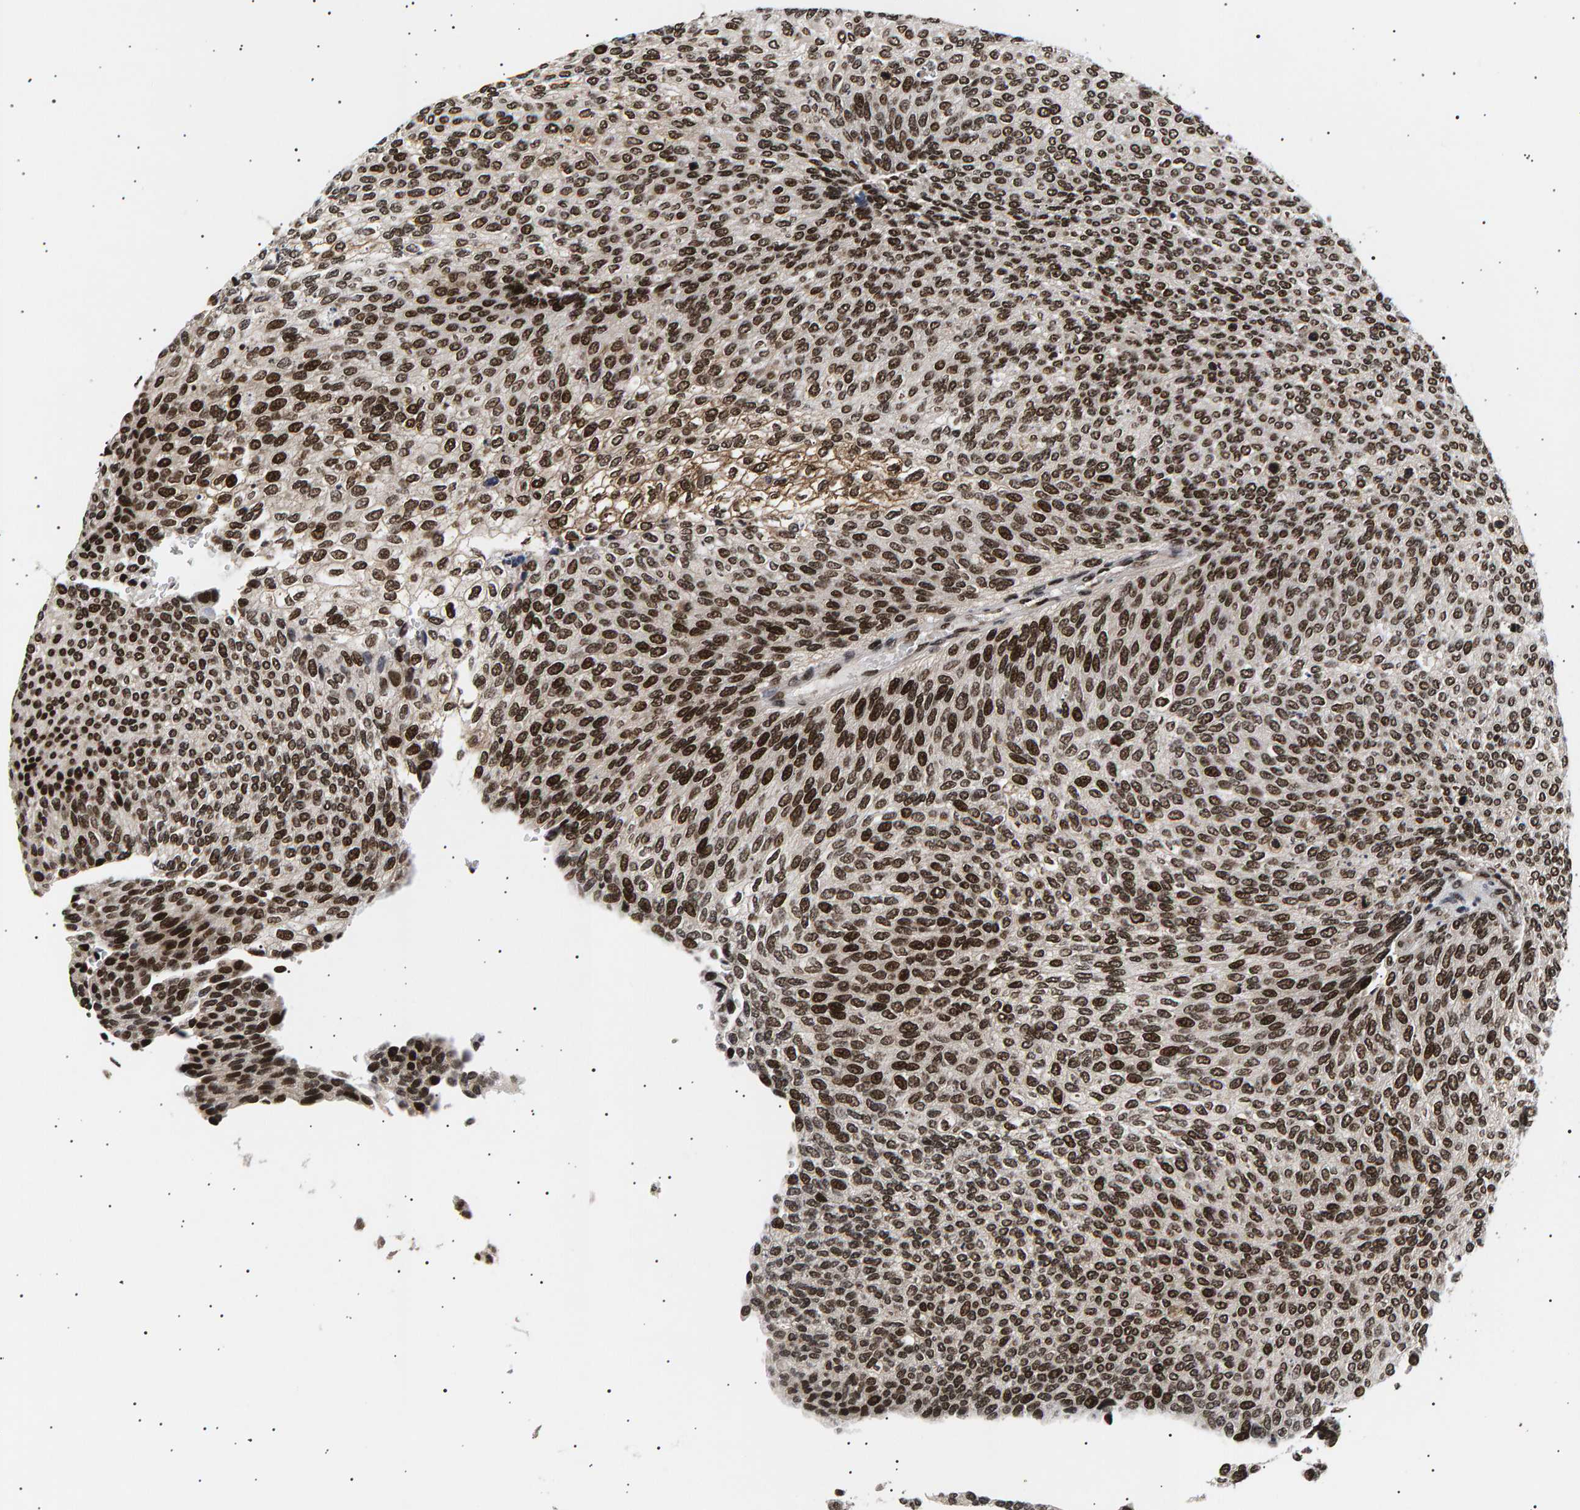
{"staining": {"intensity": "strong", "quantity": ">75%", "location": "nuclear"}, "tissue": "urothelial cancer", "cell_type": "Tumor cells", "image_type": "cancer", "snomed": [{"axis": "morphology", "description": "Urothelial carcinoma, Low grade"}, {"axis": "topography", "description": "Urinary bladder"}], "caption": "Protein staining demonstrates strong nuclear positivity in approximately >75% of tumor cells in urothelial cancer.", "gene": "ANKRD40", "patient": {"sex": "female", "age": 79}}